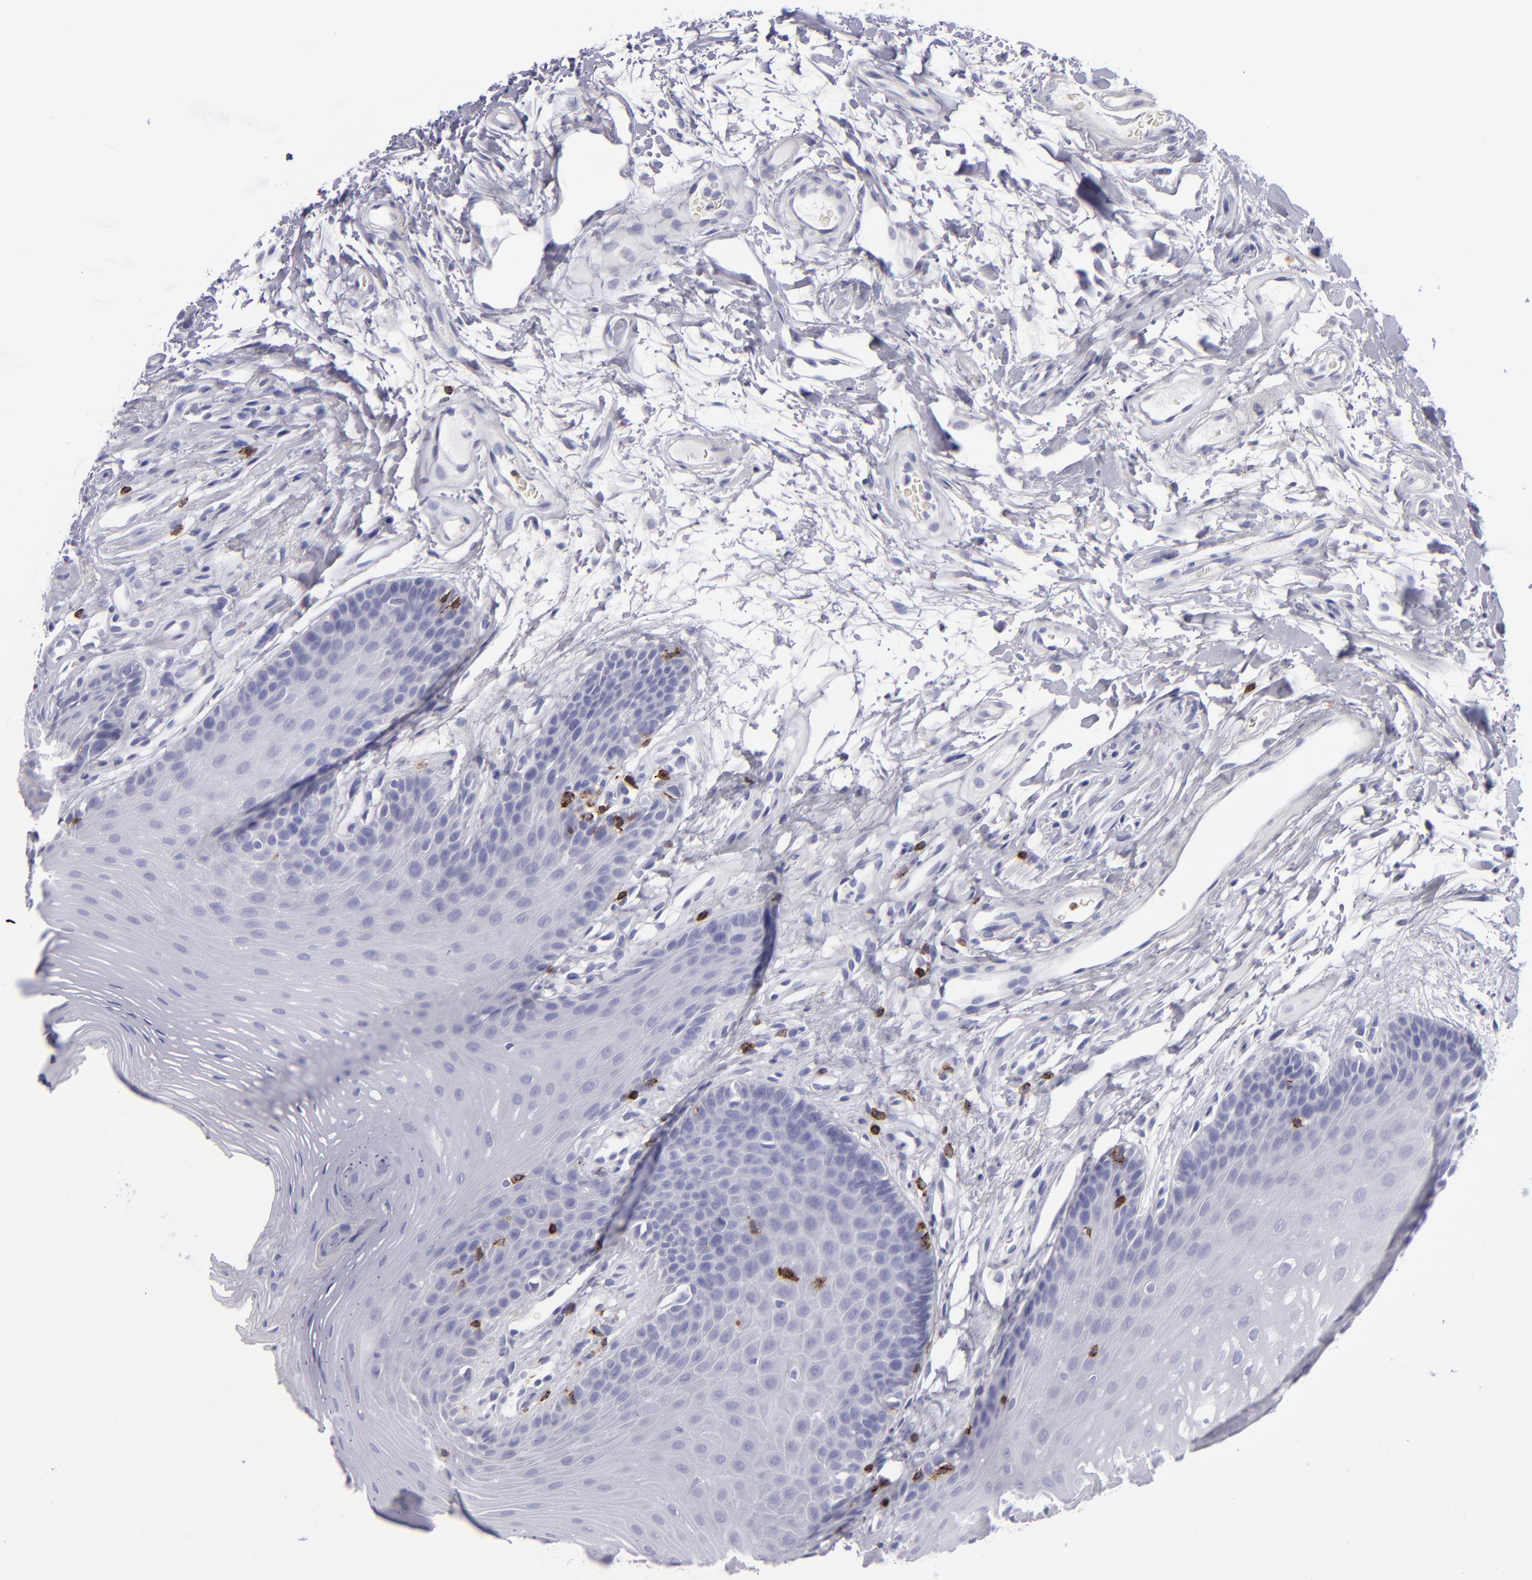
{"staining": {"intensity": "negative", "quantity": "none", "location": "none"}, "tissue": "oral mucosa", "cell_type": "Squamous epithelial cells", "image_type": "normal", "snomed": [{"axis": "morphology", "description": "Normal tissue, NOS"}, {"axis": "topography", "description": "Oral tissue"}], "caption": "IHC photomicrograph of unremarkable oral mucosa: human oral mucosa stained with DAB (3,3'-diaminobenzidine) displays no significant protein positivity in squamous epithelial cells. (Immunohistochemistry (ihc), brightfield microscopy, high magnification).", "gene": "CD2", "patient": {"sex": "male", "age": 62}}